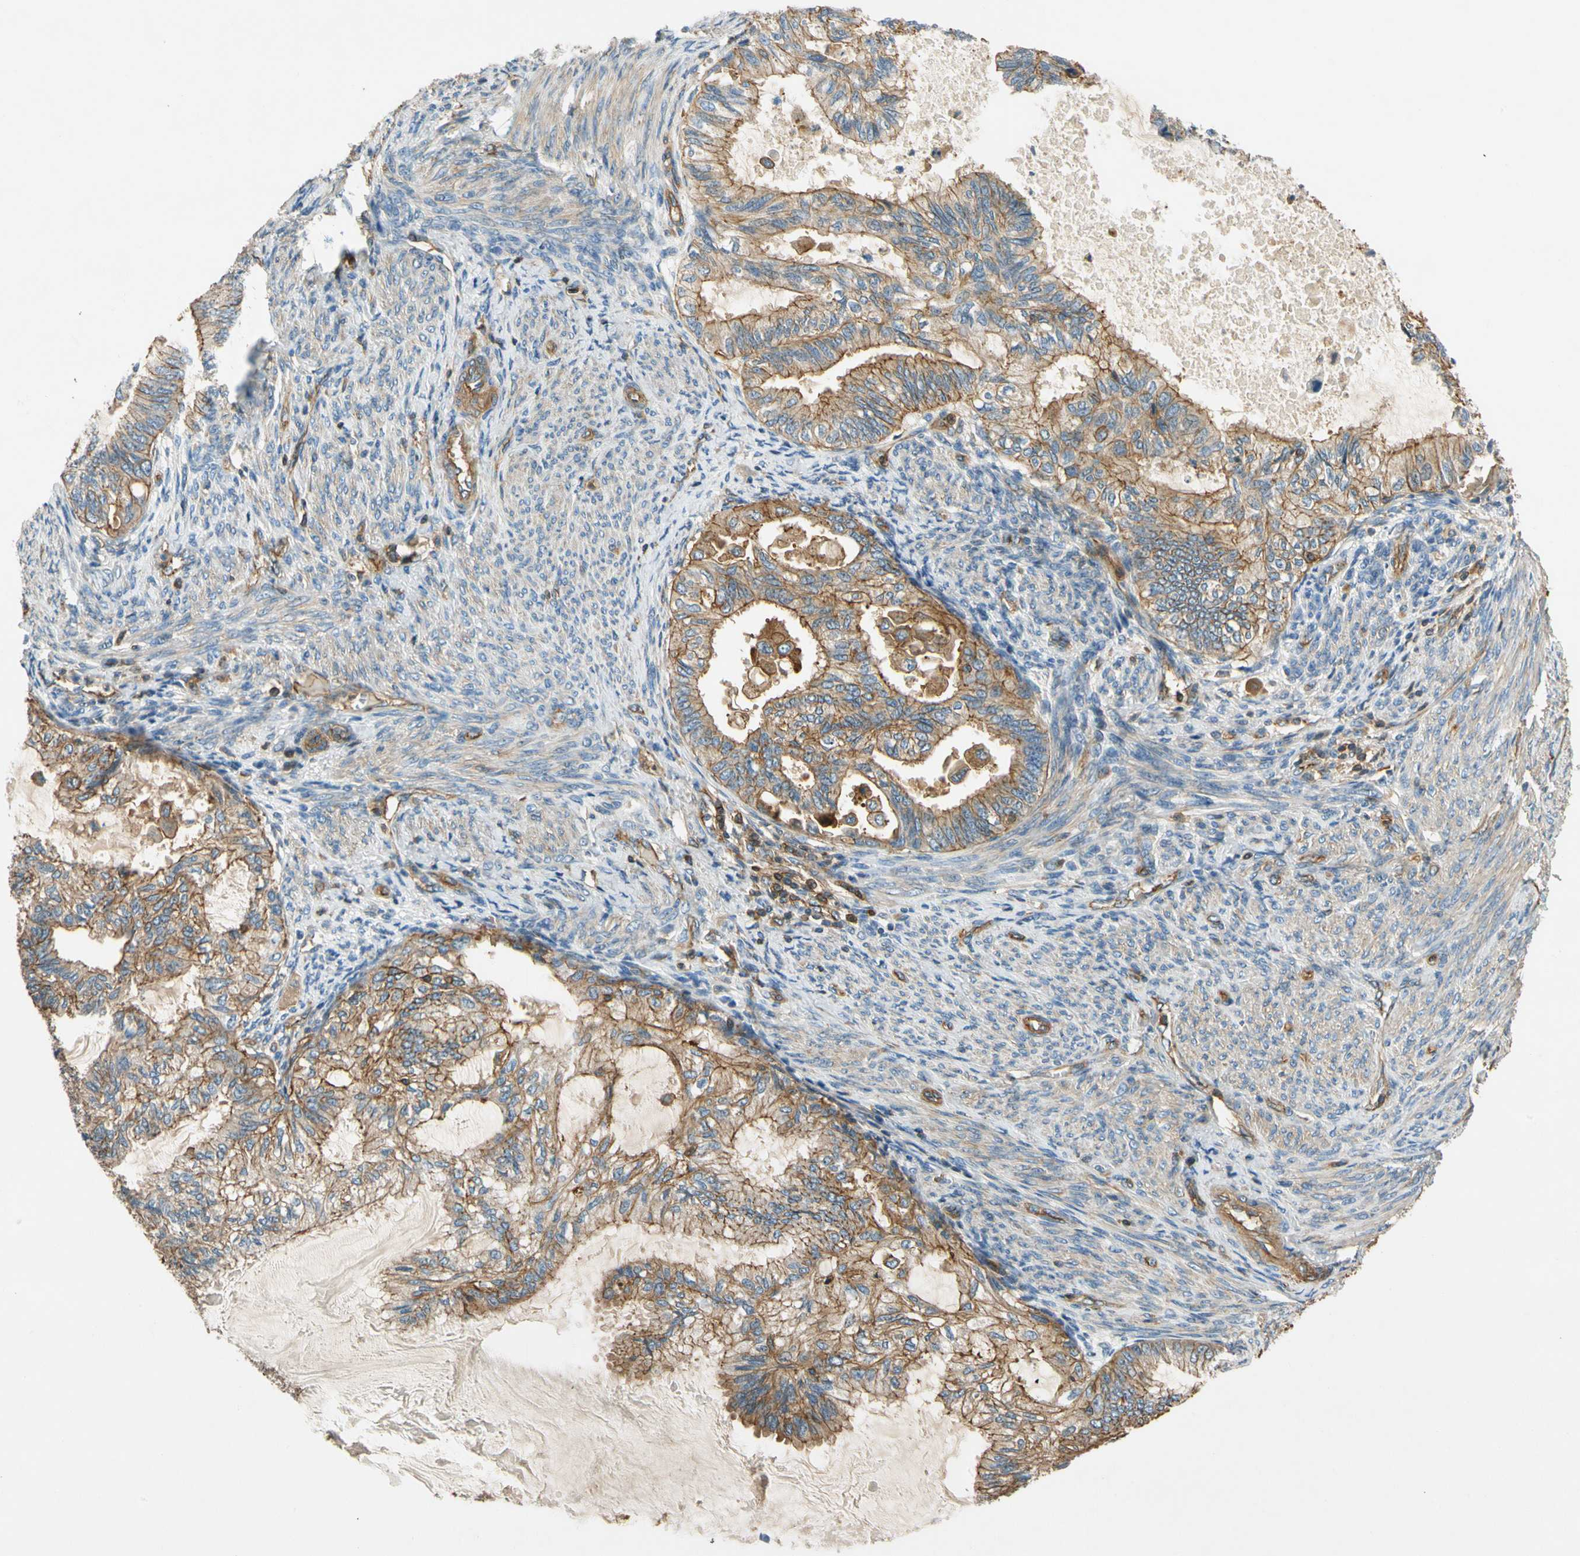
{"staining": {"intensity": "moderate", "quantity": ">75%", "location": "cytoplasmic/membranous"}, "tissue": "cervical cancer", "cell_type": "Tumor cells", "image_type": "cancer", "snomed": [{"axis": "morphology", "description": "Normal tissue, NOS"}, {"axis": "morphology", "description": "Adenocarcinoma, NOS"}, {"axis": "topography", "description": "Cervix"}, {"axis": "topography", "description": "Endometrium"}], "caption": "Immunohistochemical staining of cervical cancer (adenocarcinoma) displays medium levels of moderate cytoplasmic/membranous protein positivity in about >75% of tumor cells. The protein of interest is stained brown, and the nuclei are stained in blue (DAB IHC with brightfield microscopy, high magnification).", "gene": "TCP11L1", "patient": {"sex": "female", "age": 86}}